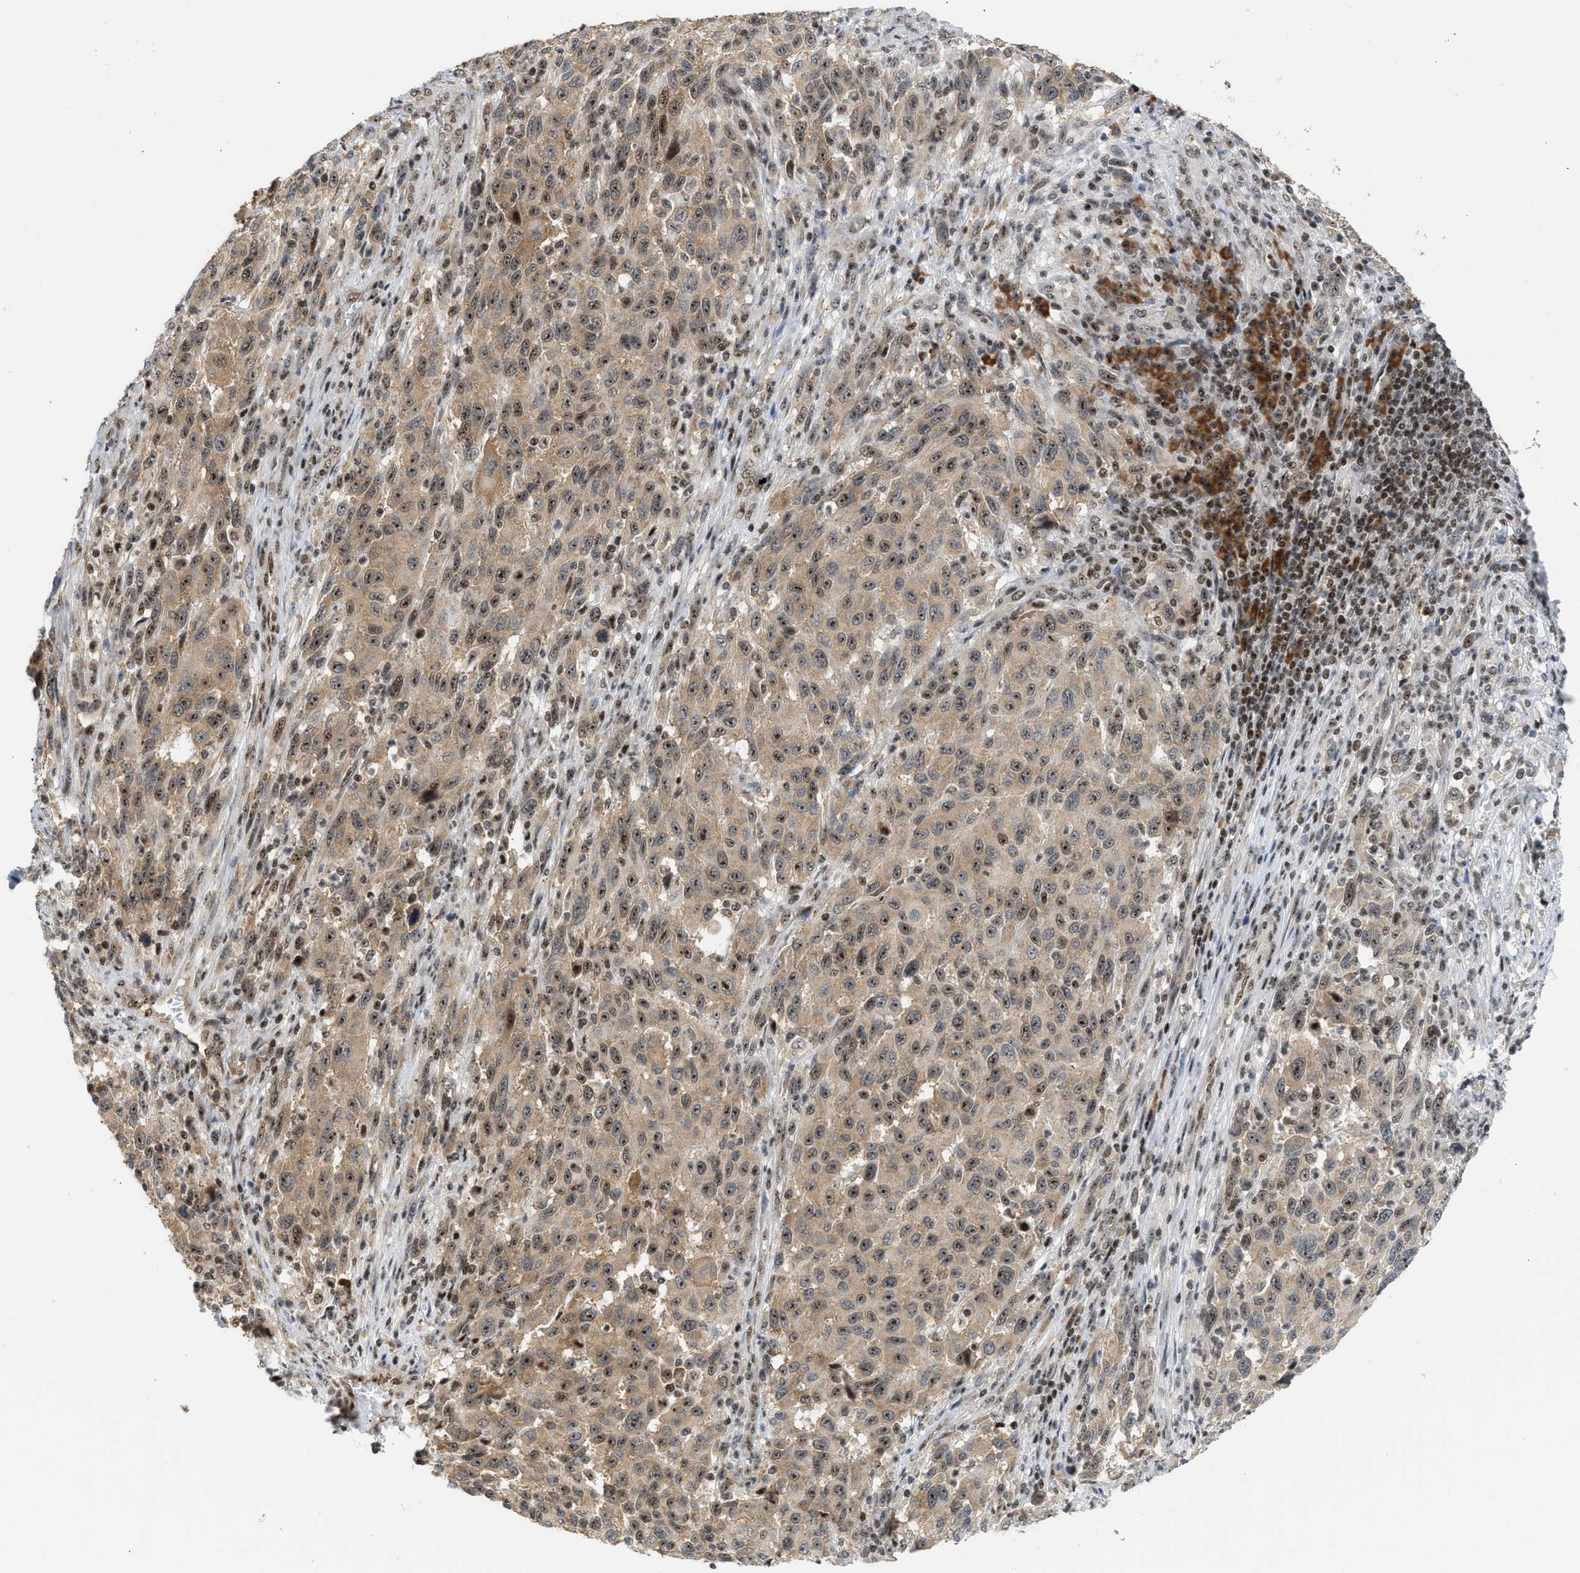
{"staining": {"intensity": "strong", "quantity": ">75%", "location": "cytoplasmic/membranous,nuclear"}, "tissue": "melanoma", "cell_type": "Tumor cells", "image_type": "cancer", "snomed": [{"axis": "morphology", "description": "Malignant melanoma, Metastatic site"}, {"axis": "topography", "description": "Lymph node"}], "caption": "Immunohistochemistry (IHC) (DAB) staining of human melanoma exhibits strong cytoplasmic/membranous and nuclear protein expression in about >75% of tumor cells.", "gene": "ZNF22", "patient": {"sex": "male", "age": 61}}